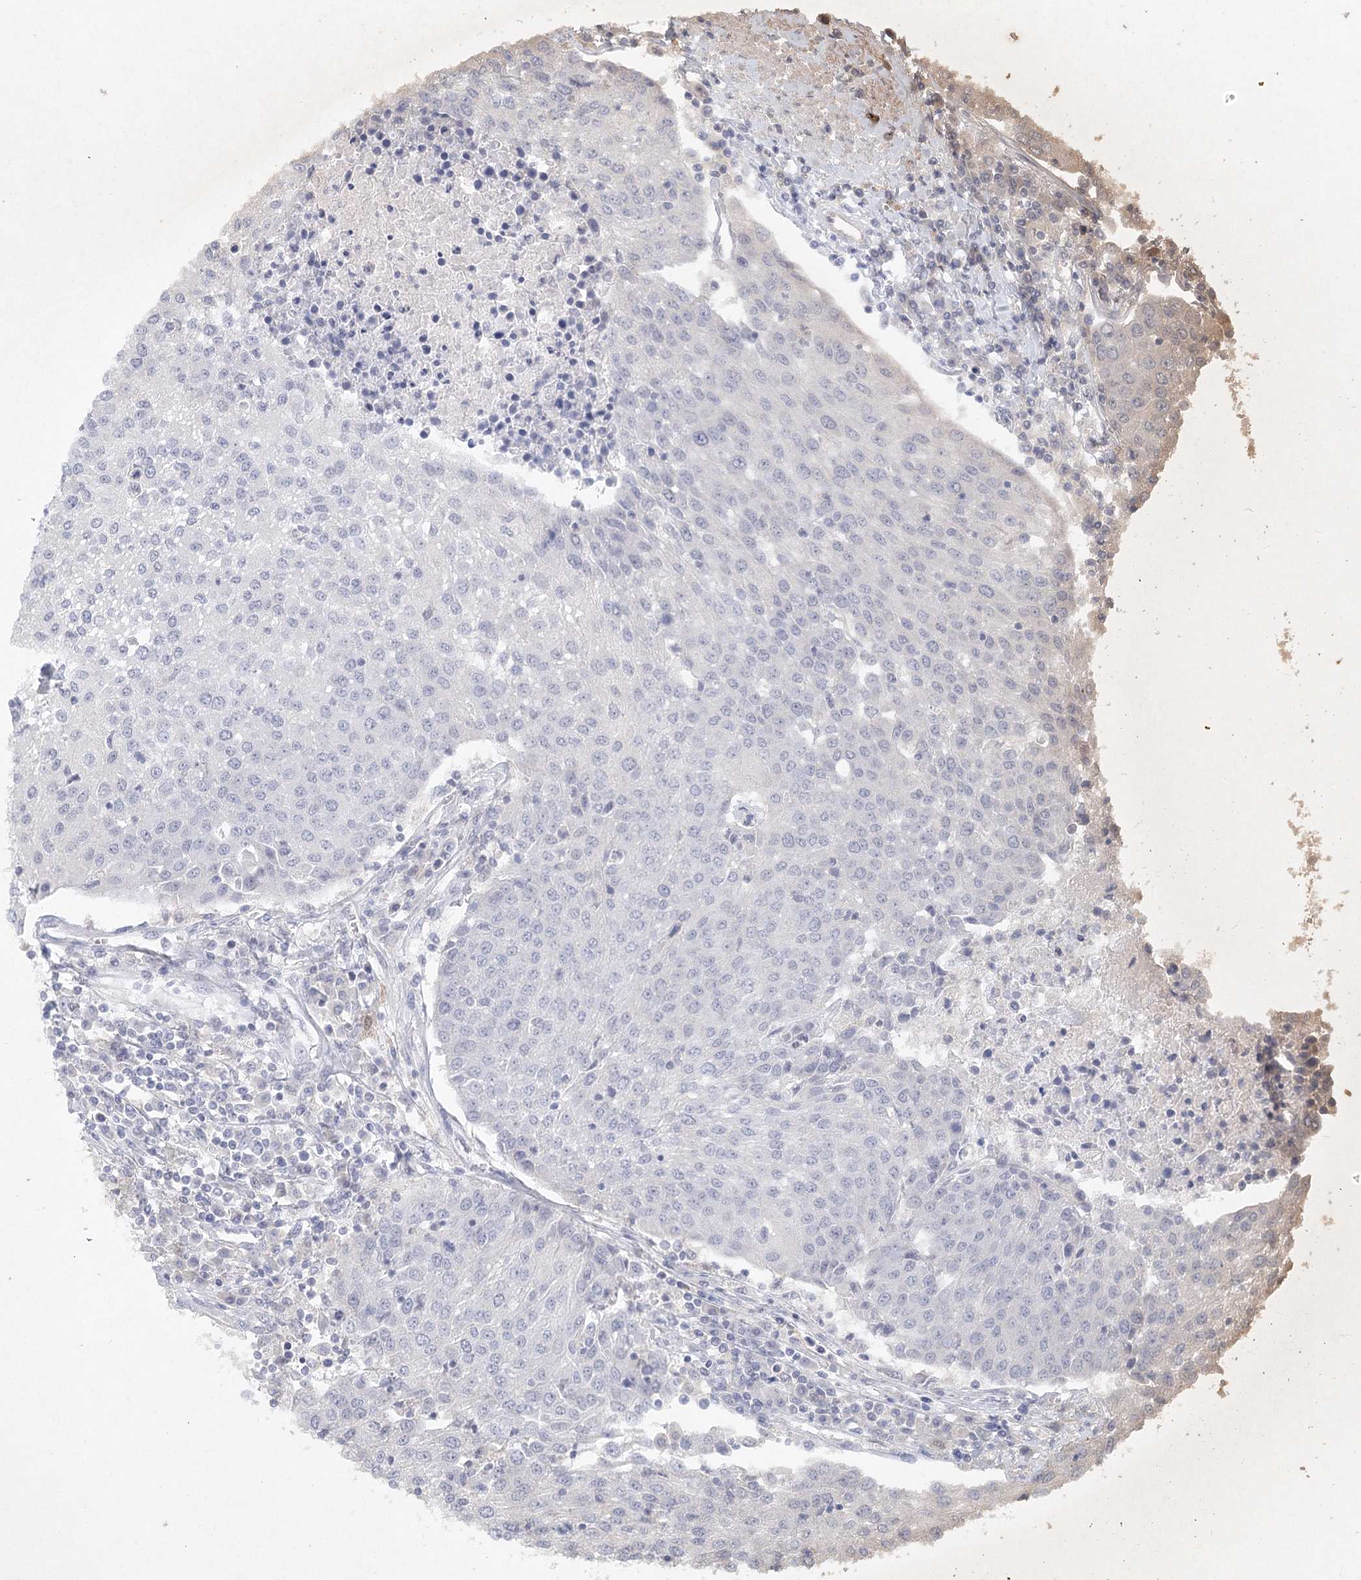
{"staining": {"intensity": "negative", "quantity": "none", "location": "none"}, "tissue": "urothelial cancer", "cell_type": "Tumor cells", "image_type": "cancer", "snomed": [{"axis": "morphology", "description": "Urothelial carcinoma, High grade"}, {"axis": "topography", "description": "Urinary bladder"}], "caption": "High power microscopy histopathology image of an immunohistochemistry image of urothelial carcinoma (high-grade), revealing no significant staining in tumor cells.", "gene": "ARSI", "patient": {"sex": "female", "age": 85}}